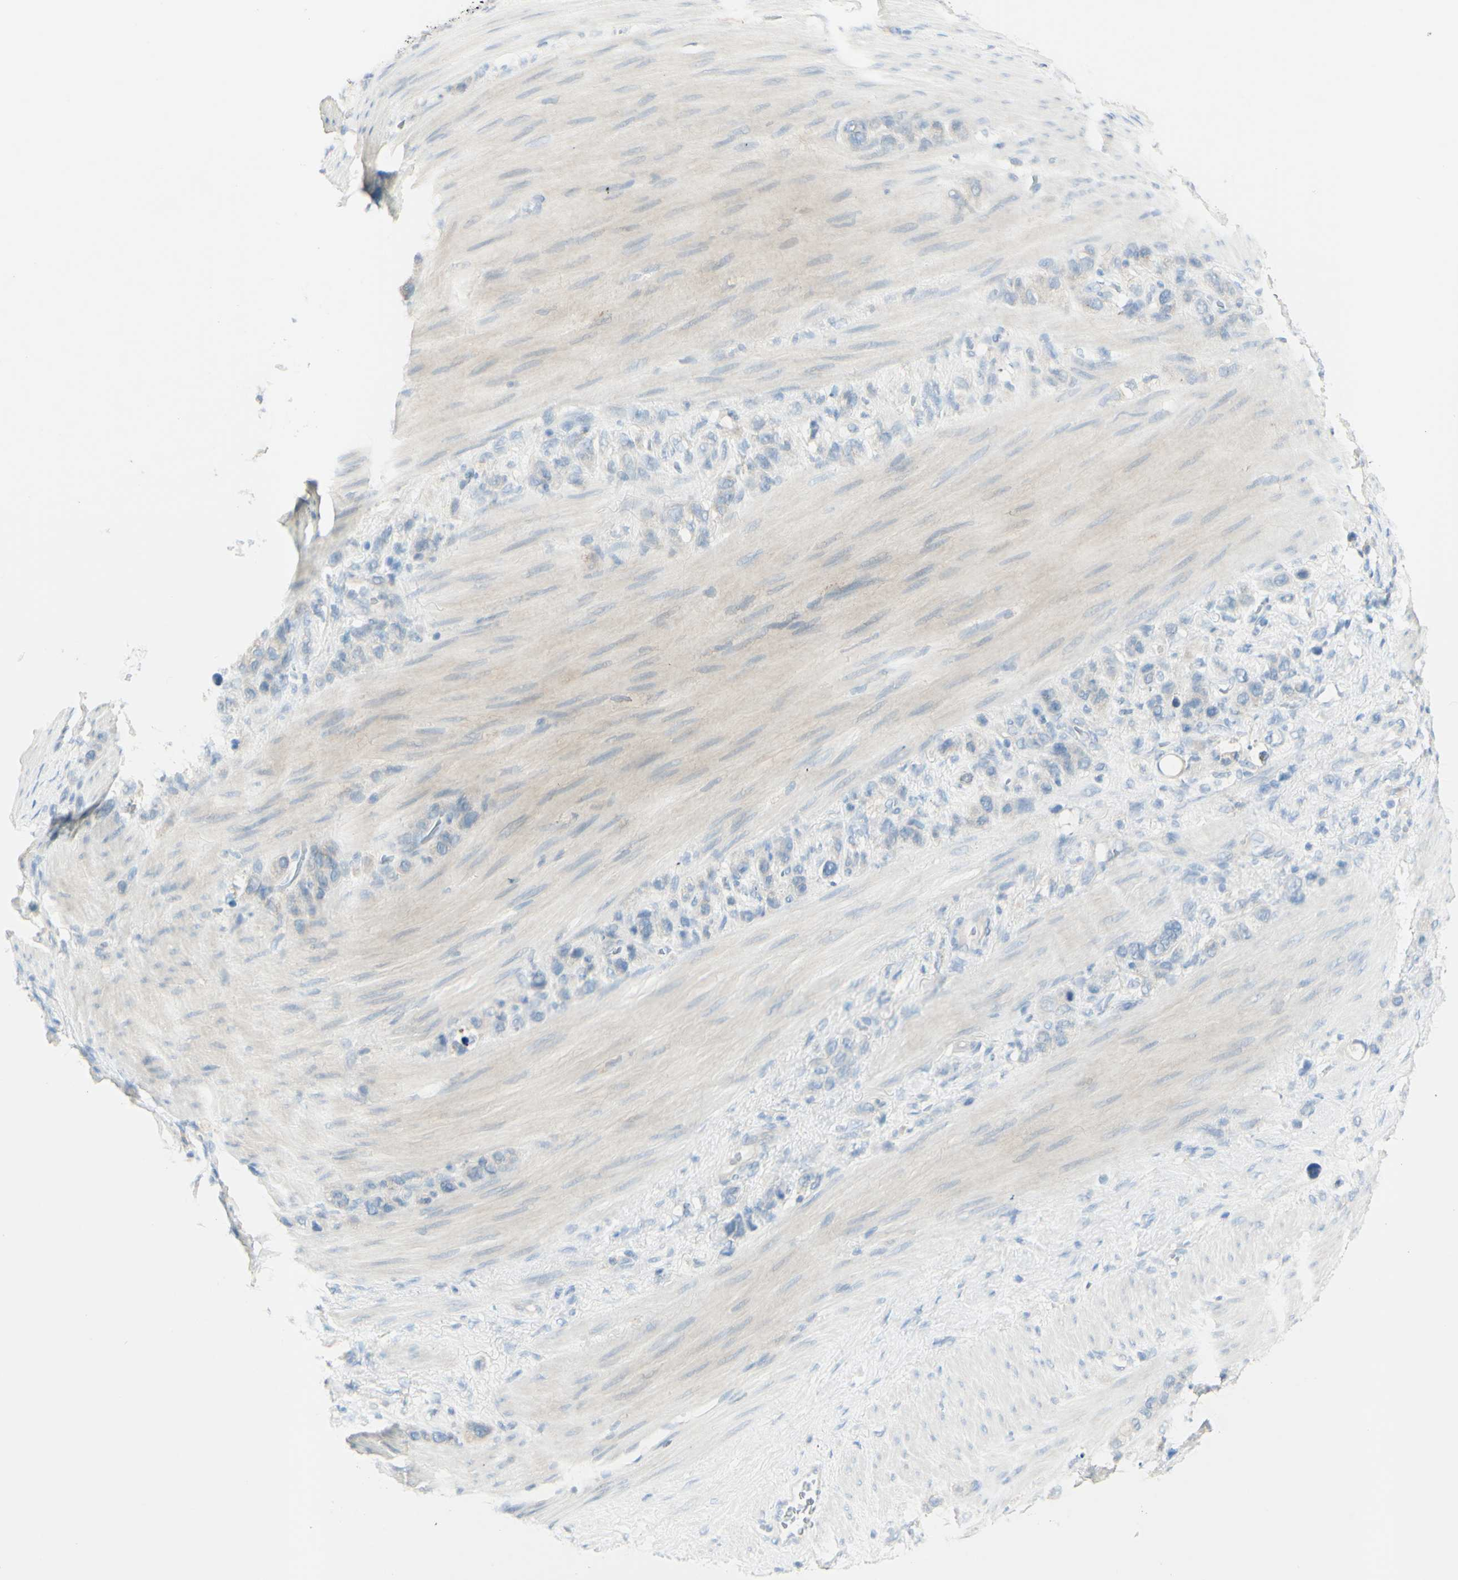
{"staining": {"intensity": "negative", "quantity": "none", "location": "none"}, "tissue": "stomach cancer", "cell_type": "Tumor cells", "image_type": "cancer", "snomed": [{"axis": "morphology", "description": "Adenocarcinoma, NOS"}, {"axis": "morphology", "description": "Adenocarcinoma, High grade"}, {"axis": "topography", "description": "Stomach, upper"}, {"axis": "topography", "description": "Stomach, lower"}], "caption": "Protein analysis of stomach adenocarcinoma displays no significant expression in tumor cells.", "gene": "ART3", "patient": {"sex": "female", "age": 65}}